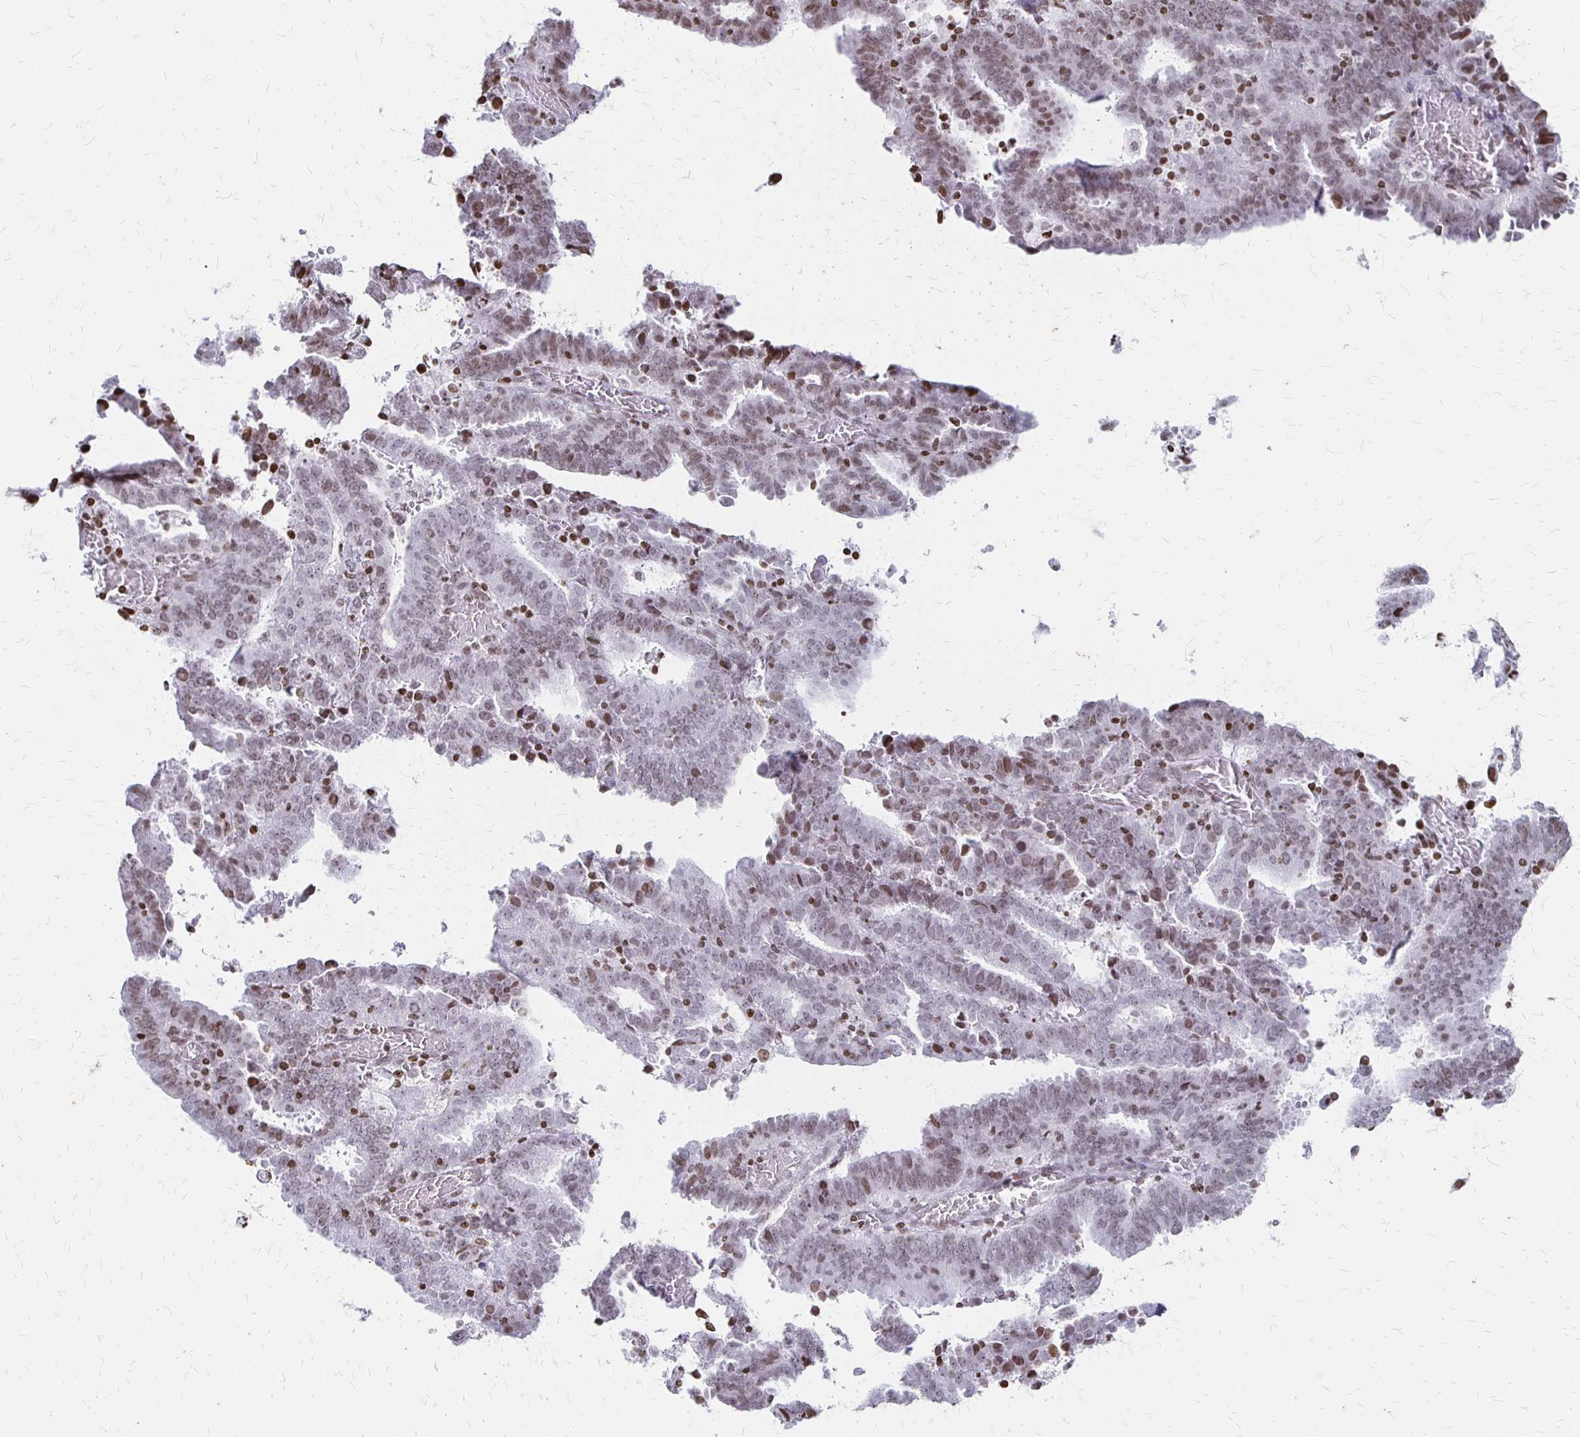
{"staining": {"intensity": "weak", "quantity": "25%-75%", "location": "nuclear"}, "tissue": "endometrial cancer", "cell_type": "Tumor cells", "image_type": "cancer", "snomed": [{"axis": "morphology", "description": "Adenocarcinoma, NOS"}, {"axis": "topography", "description": "Uterus"}], "caption": "A low amount of weak nuclear positivity is seen in about 25%-75% of tumor cells in endometrial cancer tissue.", "gene": "ZNF280C", "patient": {"sex": "female", "age": 83}}